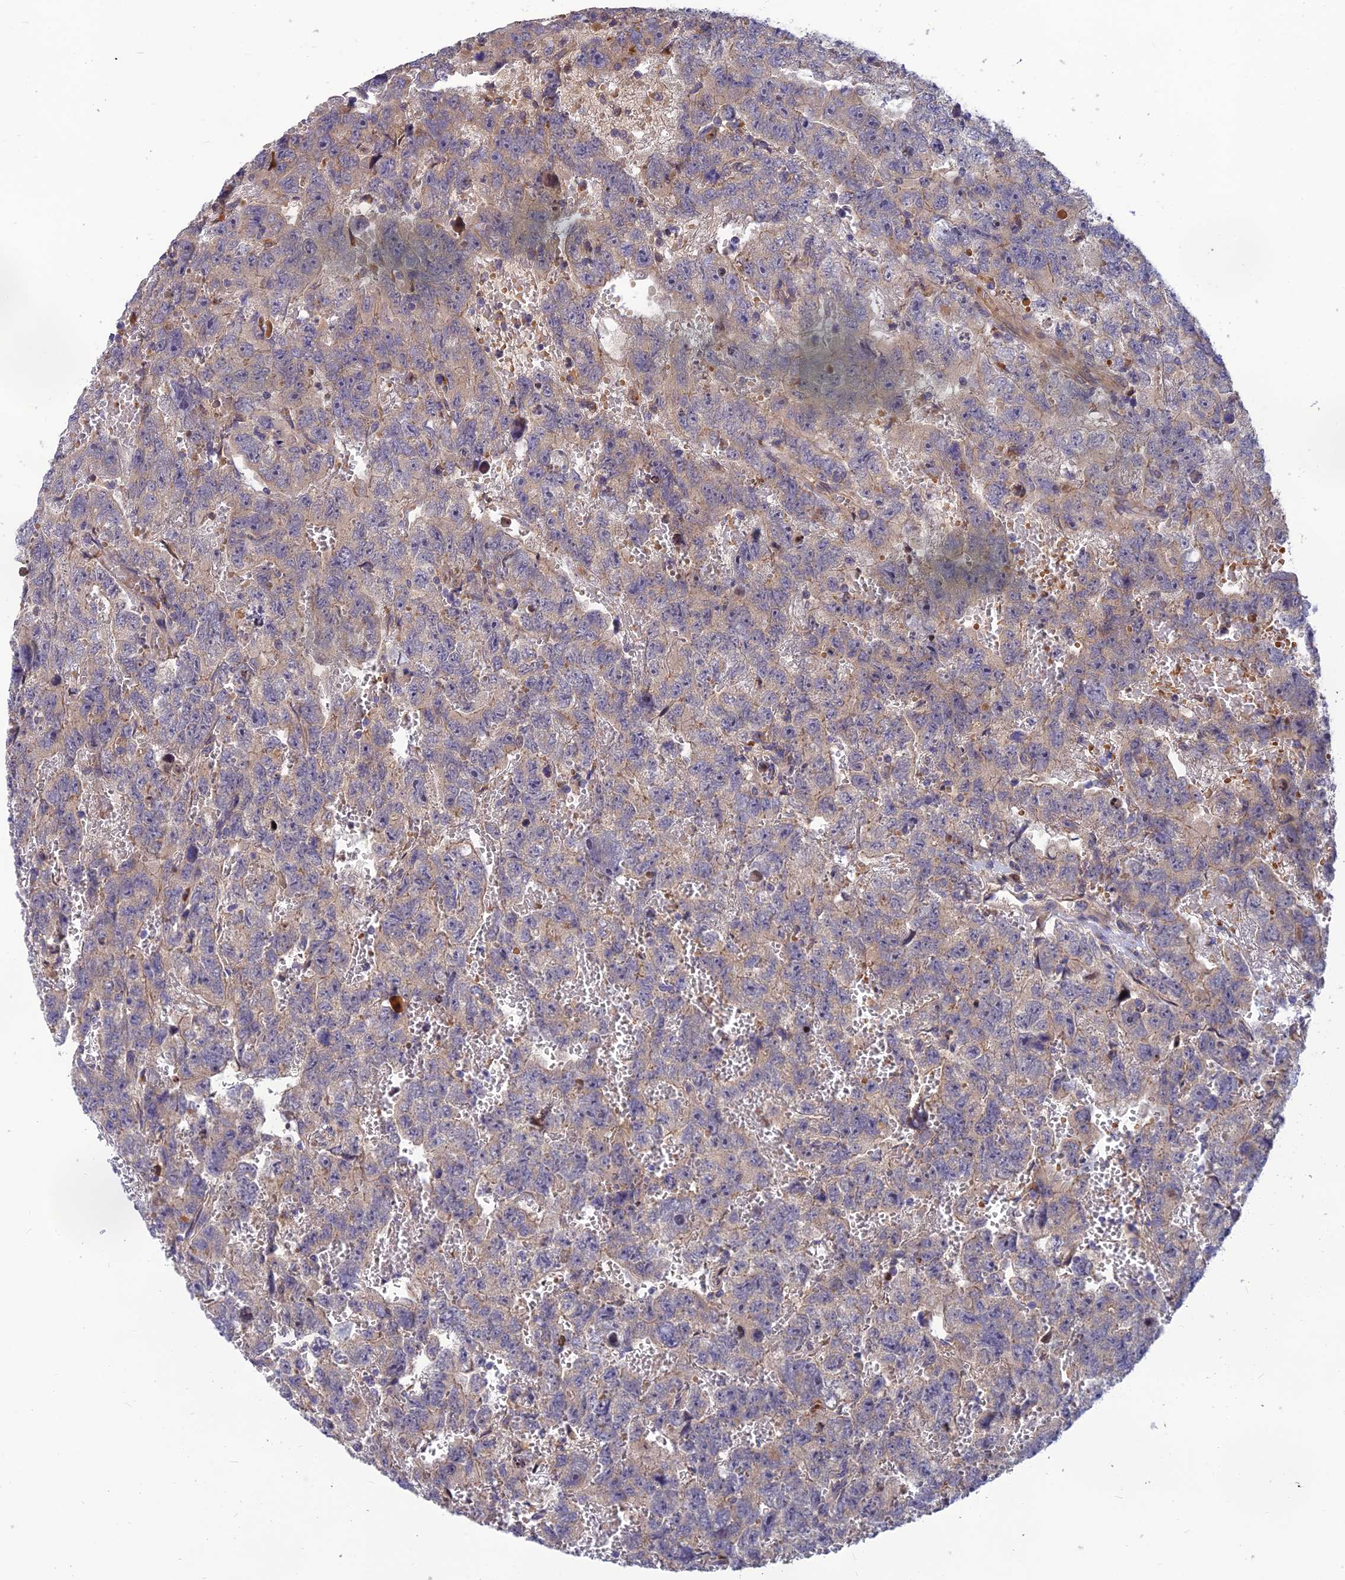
{"staining": {"intensity": "negative", "quantity": "none", "location": "none"}, "tissue": "testis cancer", "cell_type": "Tumor cells", "image_type": "cancer", "snomed": [{"axis": "morphology", "description": "Carcinoma, Embryonal, NOS"}, {"axis": "topography", "description": "Testis"}], "caption": "Immunohistochemical staining of embryonal carcinoma (testis) demonstrates no significant expression in tumor cells.", "gene": "FAM151B", "patient": {"sex": "male", "age": 45}}